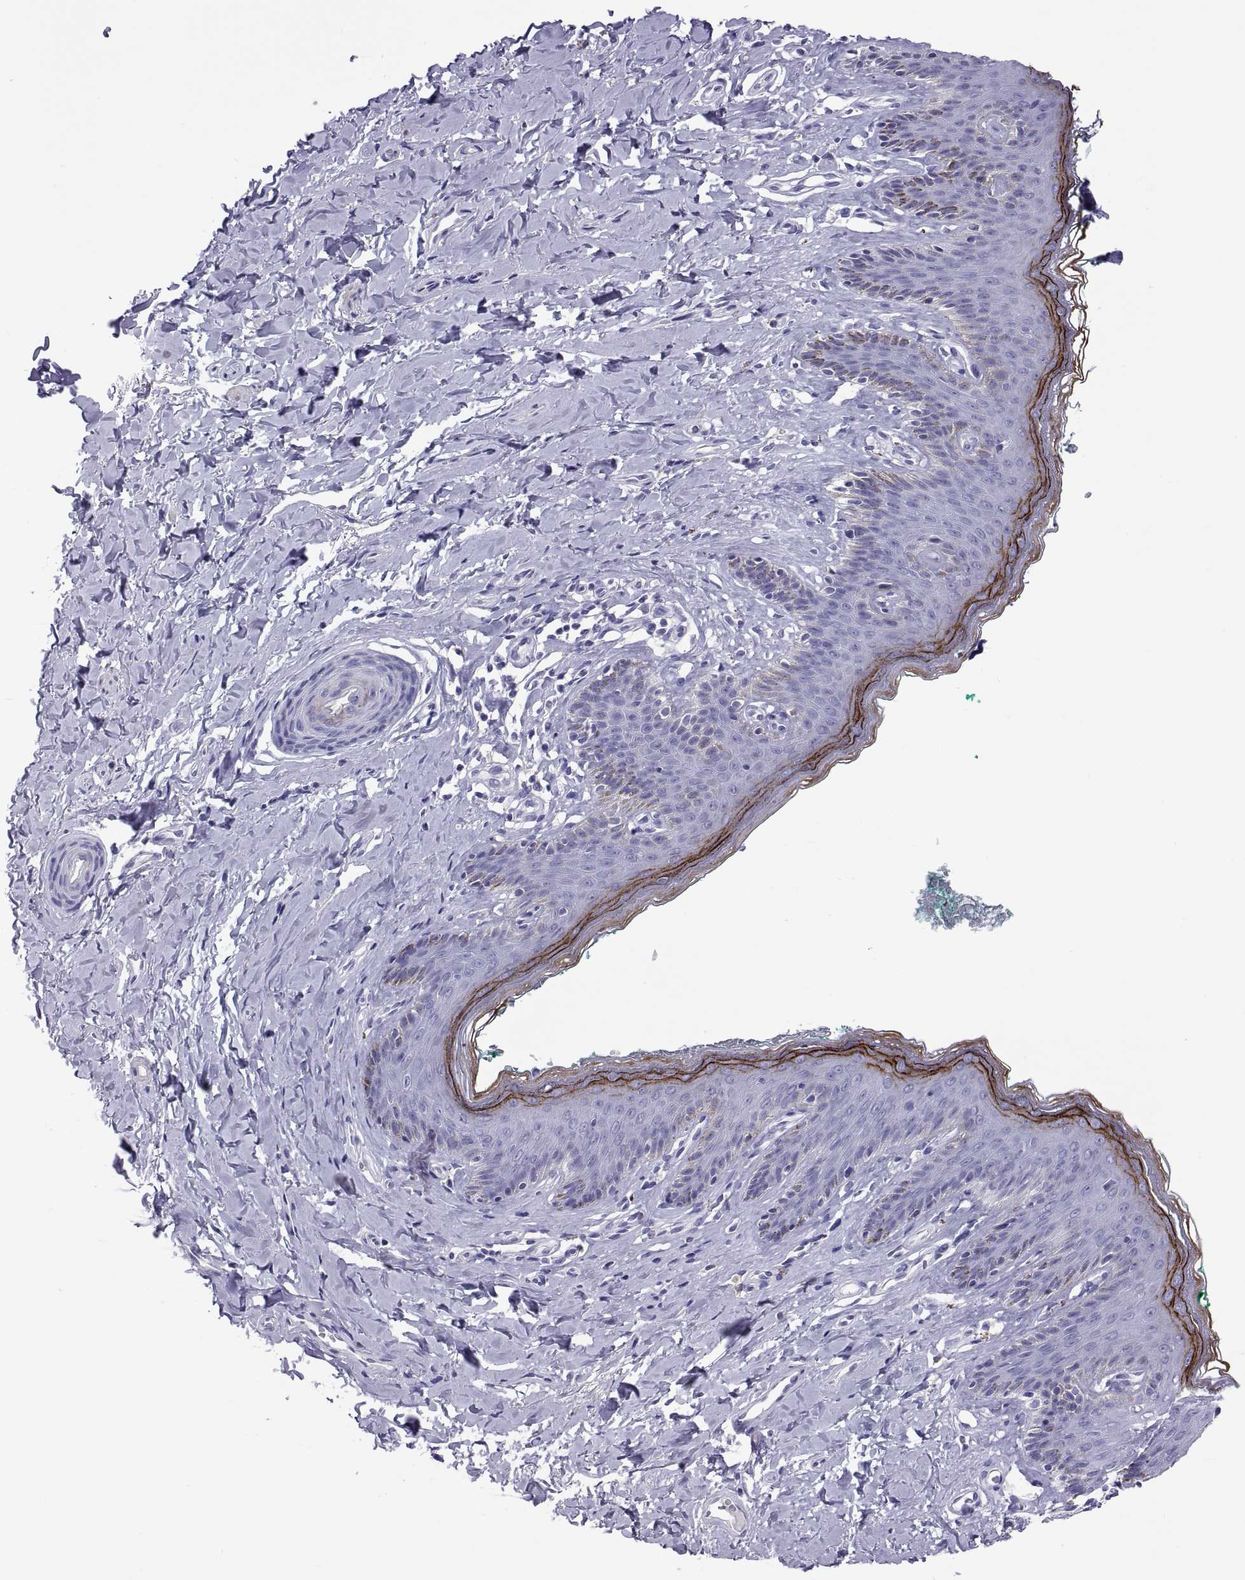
{"staining": {"intensity": "strong", "quantity": "<25%", "location": "cytoplasmic/membranous"}, "tissue": "skin", "cell_type": "Epidermal cells", "image_type": "normal", "snomed": [{"axis": "morphology", "description": "Normal tissue, NOS"}, {"axis": "topography", "description": "Vulva"}], "caption": "This image reveals immunohistochemistry (IHC) staining of unremarkable human skin, with medium strong cytoplasmic/membranous positivity in approximately <25% of epidermal cells.", "gene": "BSPH1", "patient": {"sex": "female", "age": 66}}